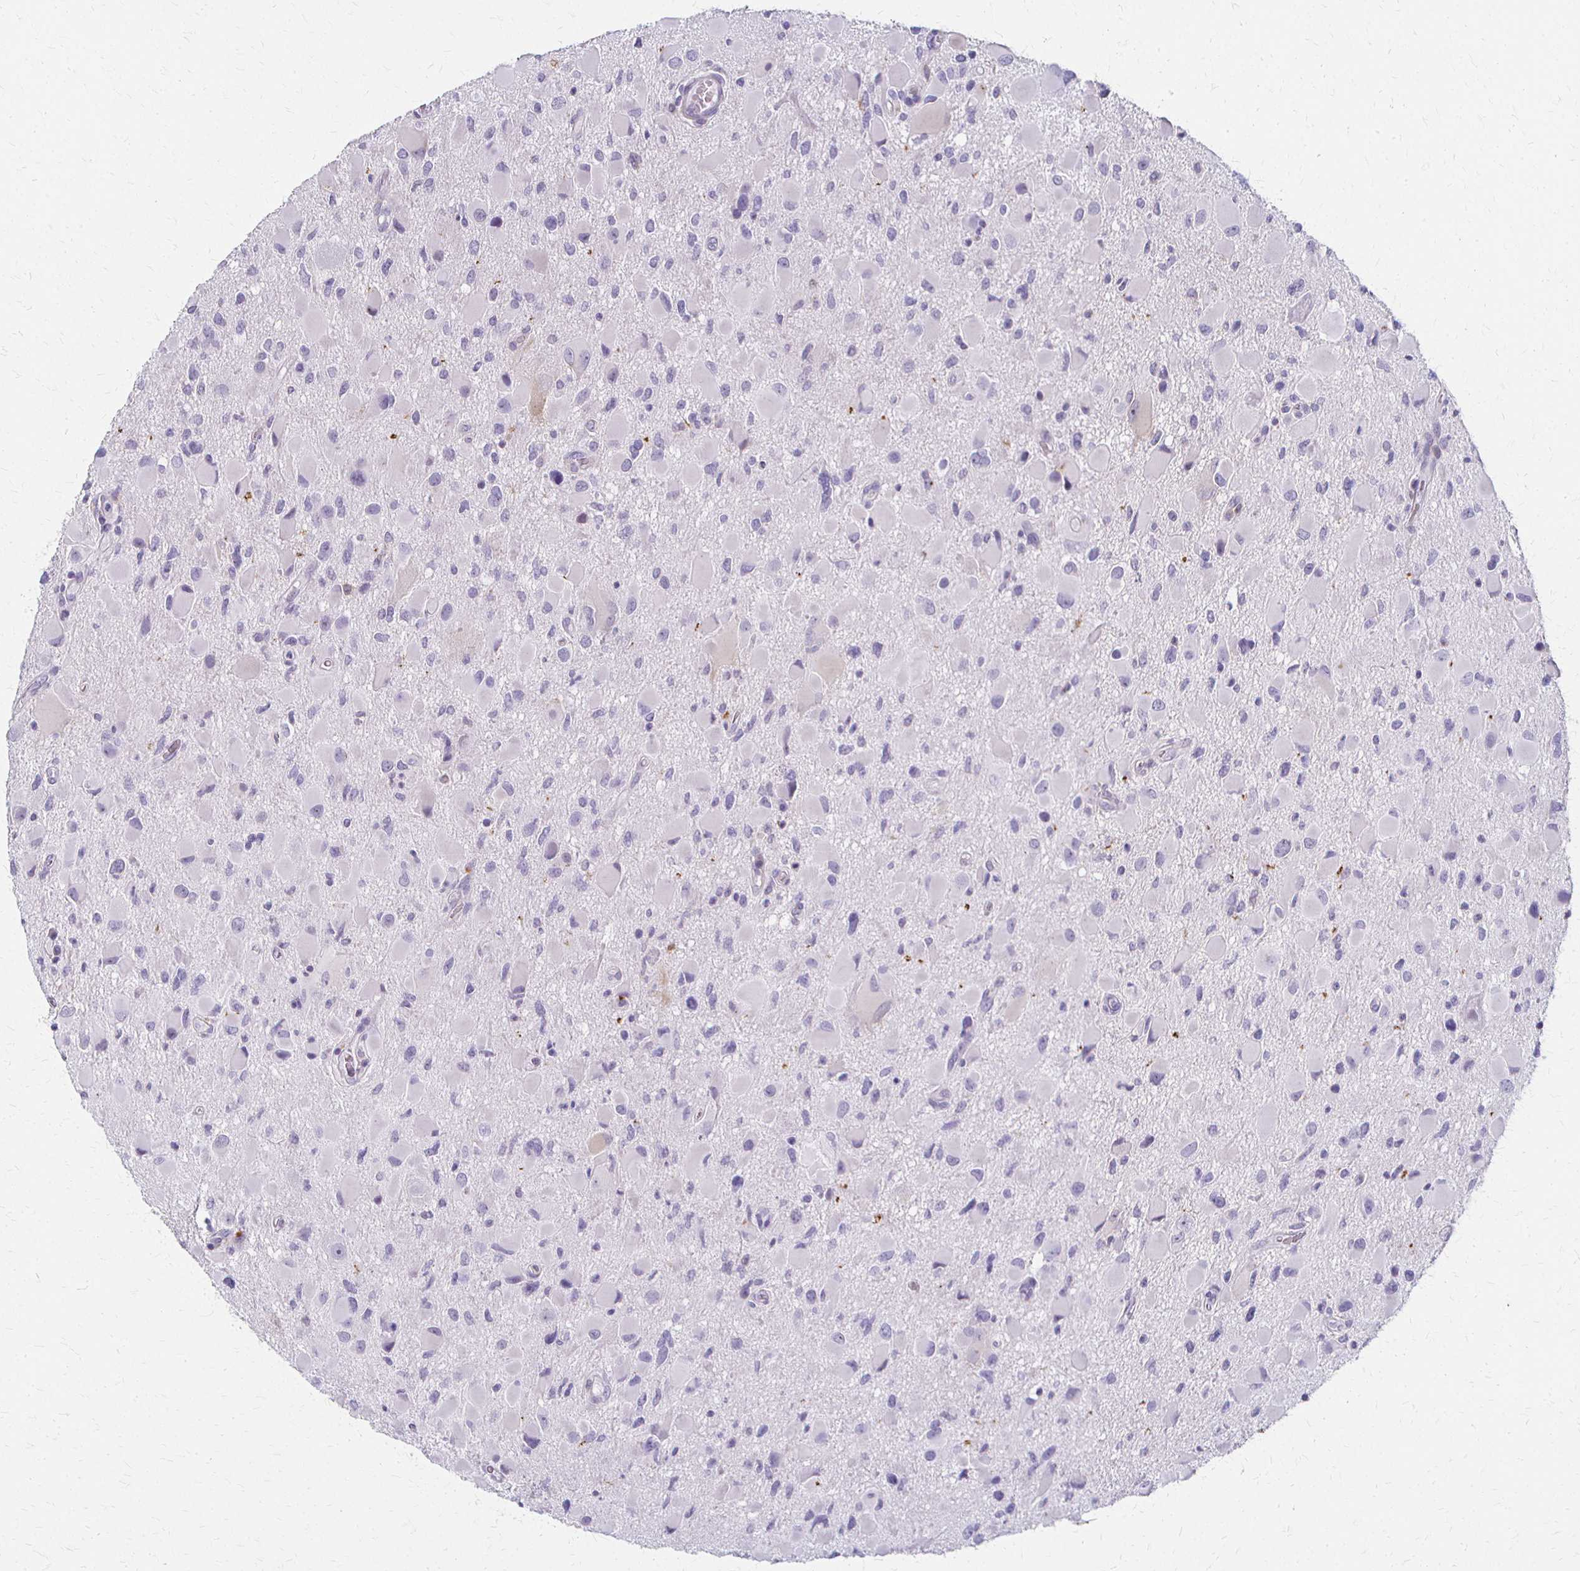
{"staining": {"intensity": "negative", "quantity": "none", "location": "none"}, "tissue": "glioma", "cell_type": "Tumor cells", "image_type": "cancer", "snomed": [{"axis": "morphology", "description": "Glioma, malignant, Low grade"}, {"axis": "topography", "description": "Brain"}], "caption": "Tumor cells are negative for protein expression in human malignant glioma (low-grade).", "gene": "ACP5", "patient": {"sex": "female", "age": 32}}